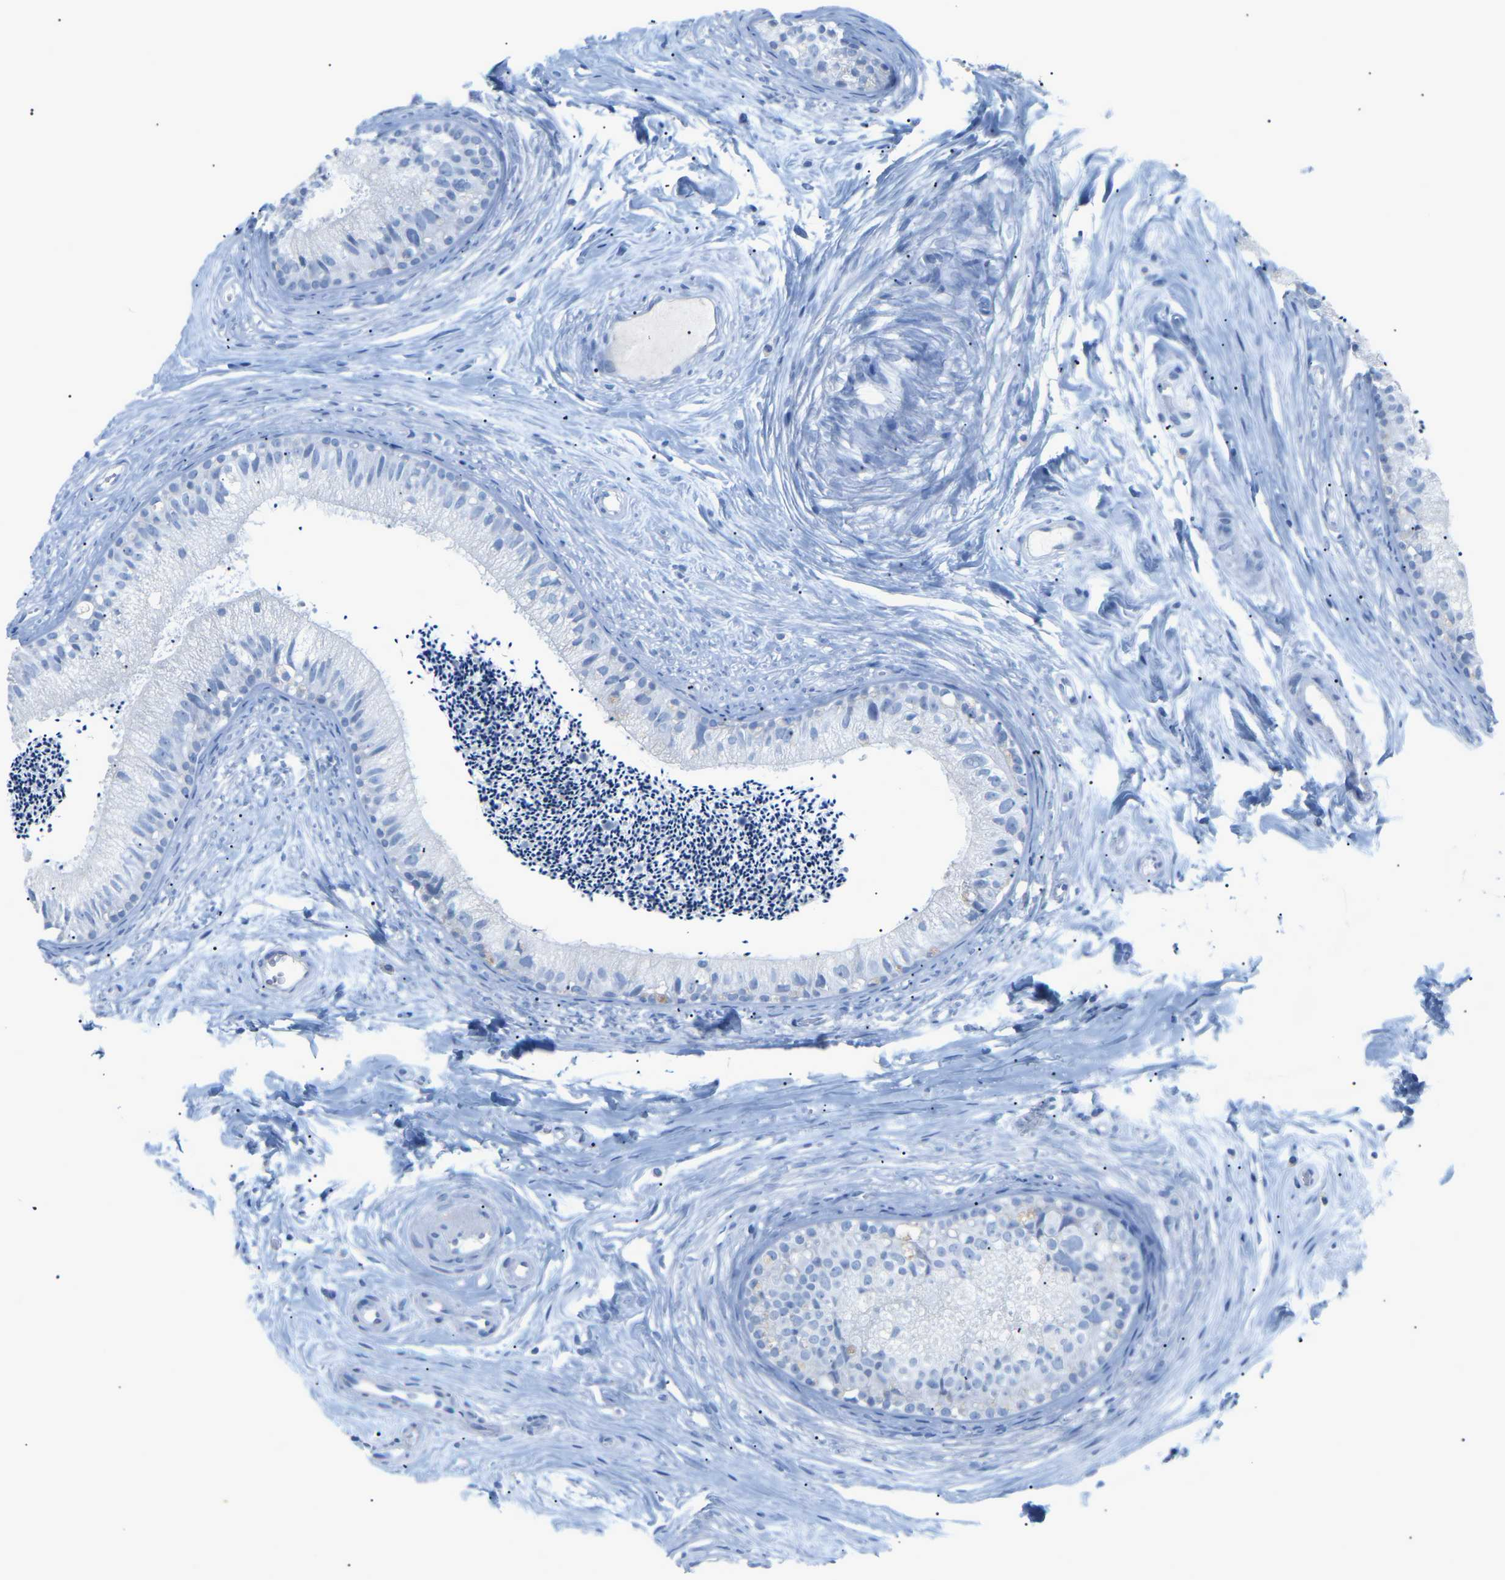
{"staining": {"intensity": "negative", "quantity": "none", "location": "none"}, "tissue": "epididymis", "cell_type": "Glandular cells", "image_type": "normal", "snomed": [{"axis": "morphology", "description": "Normal tissue, NOS"}, {"axis": "topography", "description": "Epididymis"}], "caption": "This is an immunohistochemistry (IHC) photomicrograph of unremarkable epididymis. There is no staining in glandular cells.", "gene": "HBG2", "patient": {"sex": "male", "age": 56}}